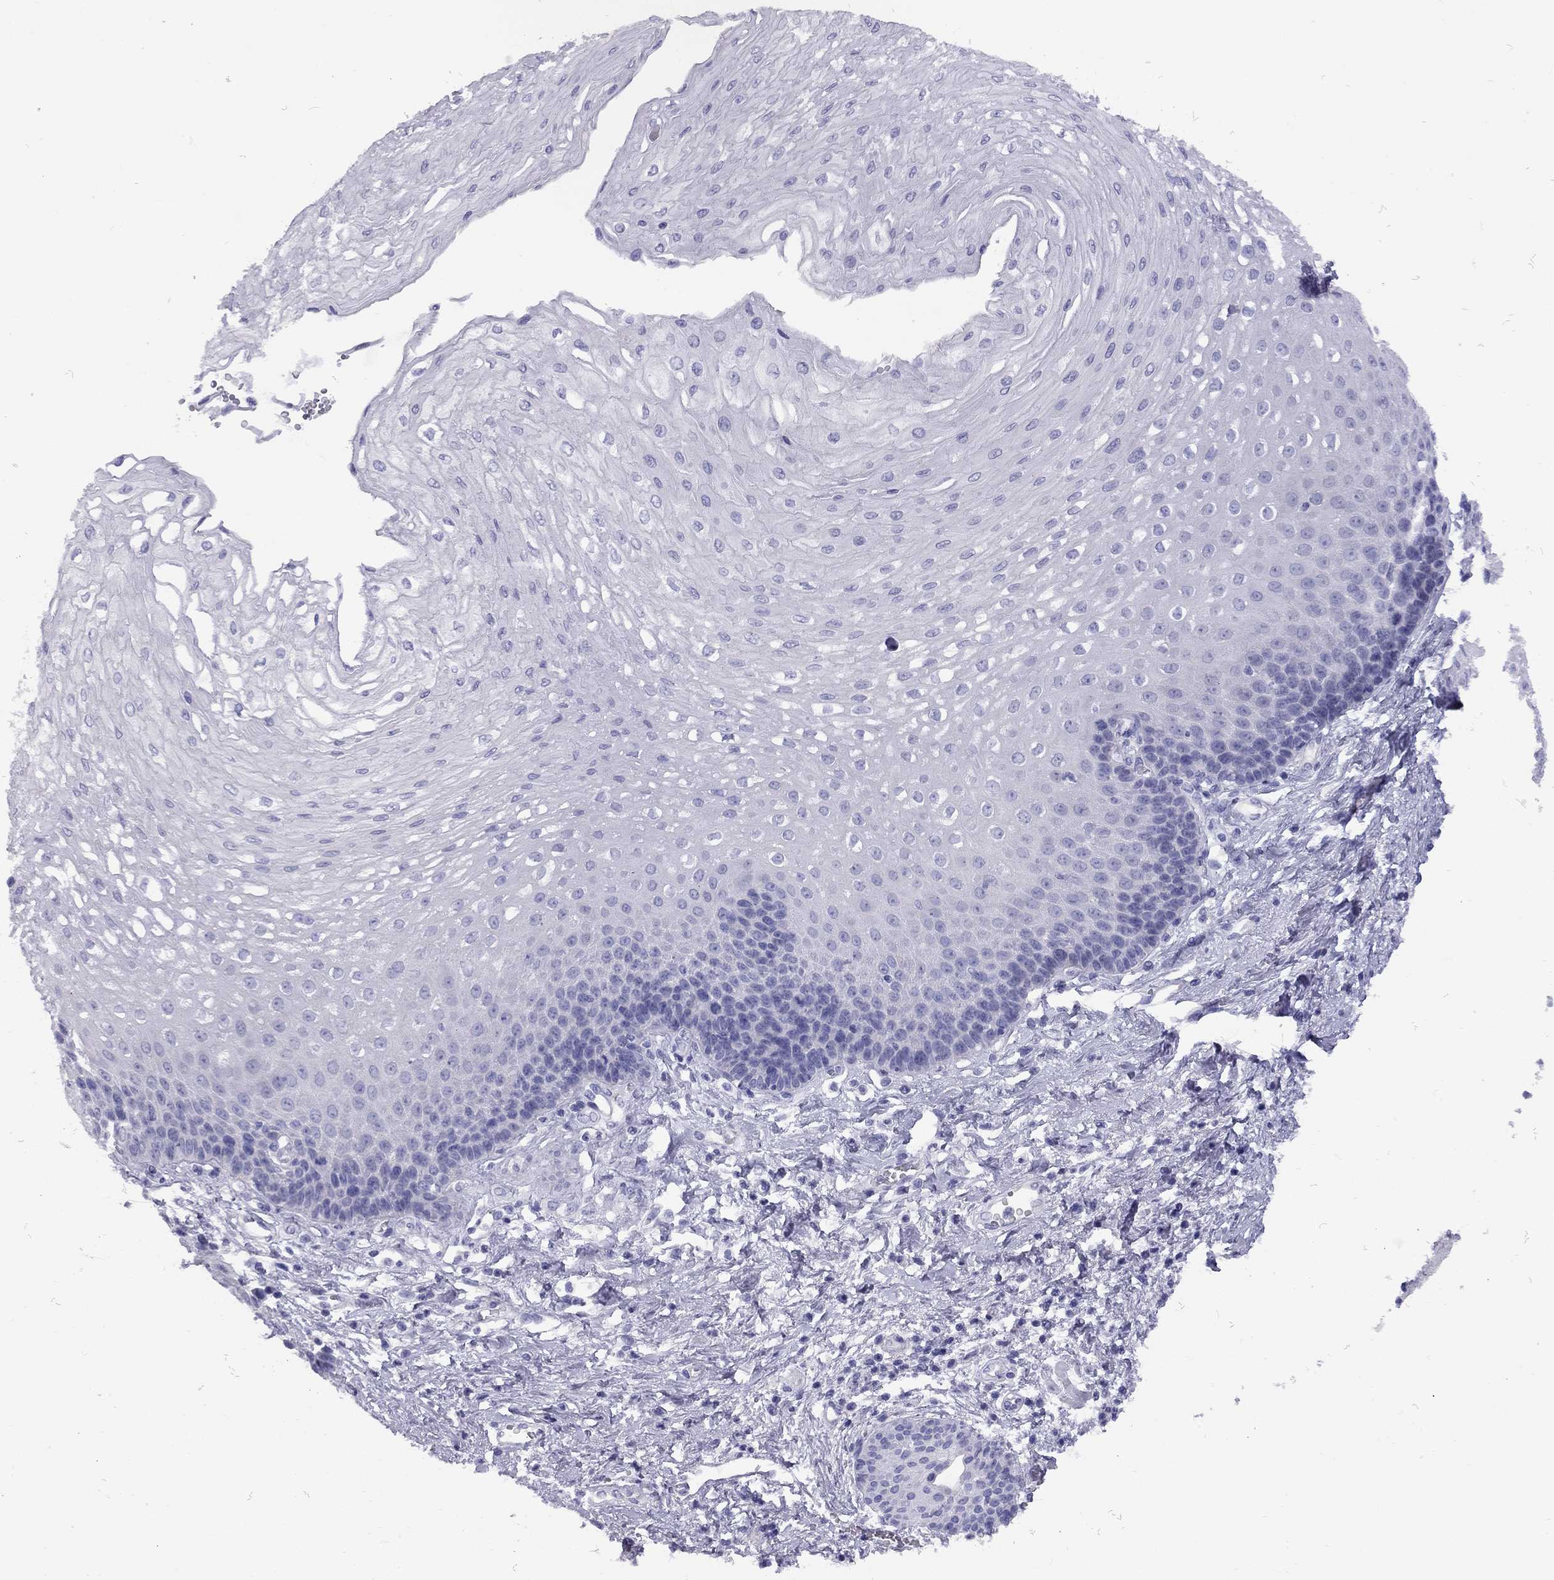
{"staining": {"intensity": "negative", "quantity": "none", "location": "none"}, "tissue": "esophagus", "cell_type": "Squamous epithelial cells", "image_type": "normal", "snomed": [{"axis": "morphology", "description": "Normal tissue, NOS"}, {"axis": "topography", "description": "Esophagus"}], "caption": "IHC image of benign esophagus stained for a protein (brown), which reveals no positivity in squamous epithelial cells.", "gene": "FSCN3", "patient": {"sex": "female", "age": 62}}